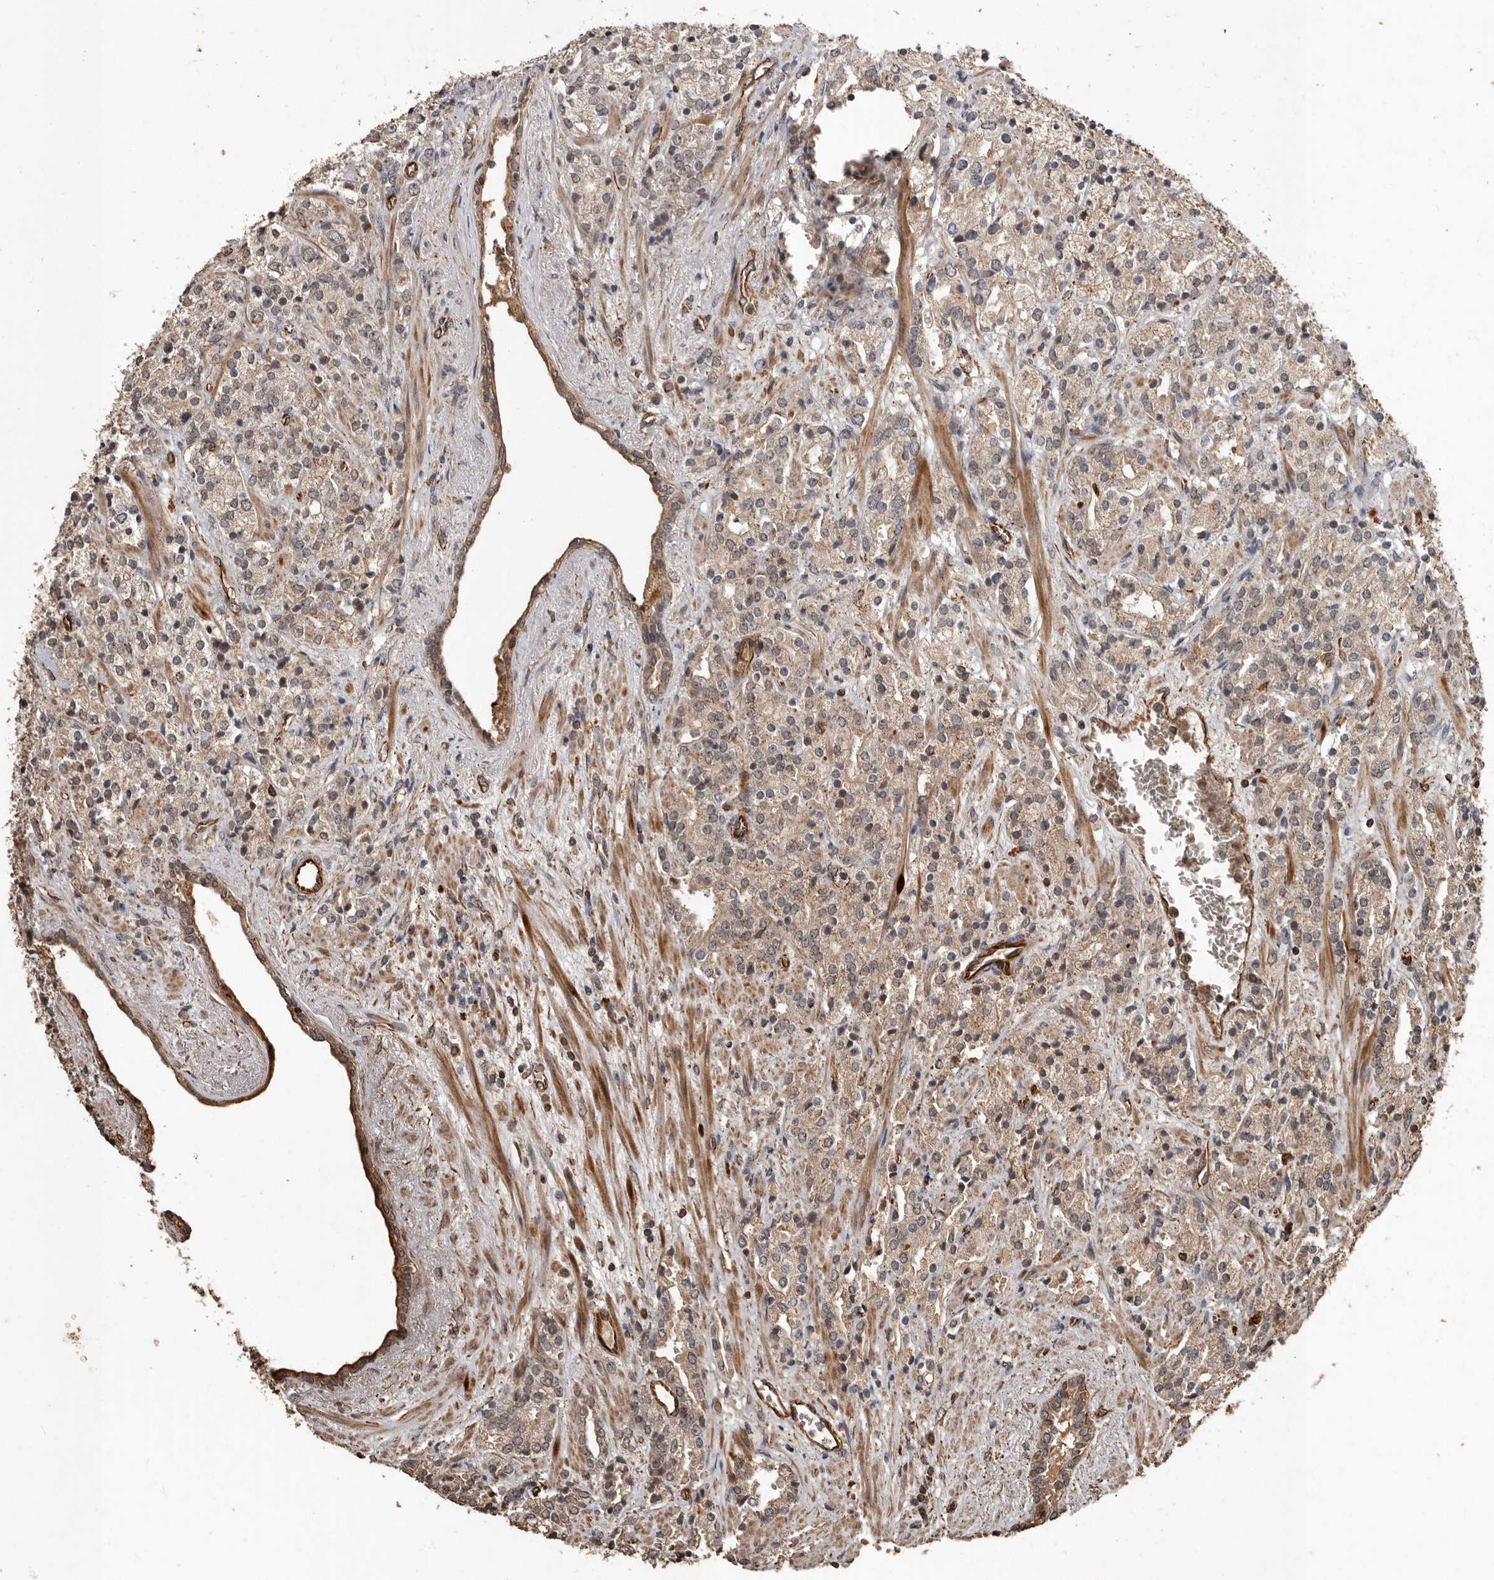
{"staining": {"intensity": "weak", "quantity": "25%-75%", "location": "cytoplasmic/membranous"}, "tissue": "prostate cancer", "cell_type": "Tumor cells", "image_type": "cancer", "snomed": [{"axis": "morphology", "description": "Adenocarcinoma, High grade"}, {"axis": "topography", "description": "Prostate"}], "caption": "DAB (3,3'-diaminobenzidine) immunohistochemical staining of prostate cancer reveals weak cytoplasmic/membranous protein expression in about 25%-75% of tumor cells. (Stains: DAB (3,3'-diaminobenzidine) in brown, nuclei in blue, Microscopy: brightfield microscopy at high magnification).", "gene": "BRAT1", "patient": {"sex": "male", "age": 71}}